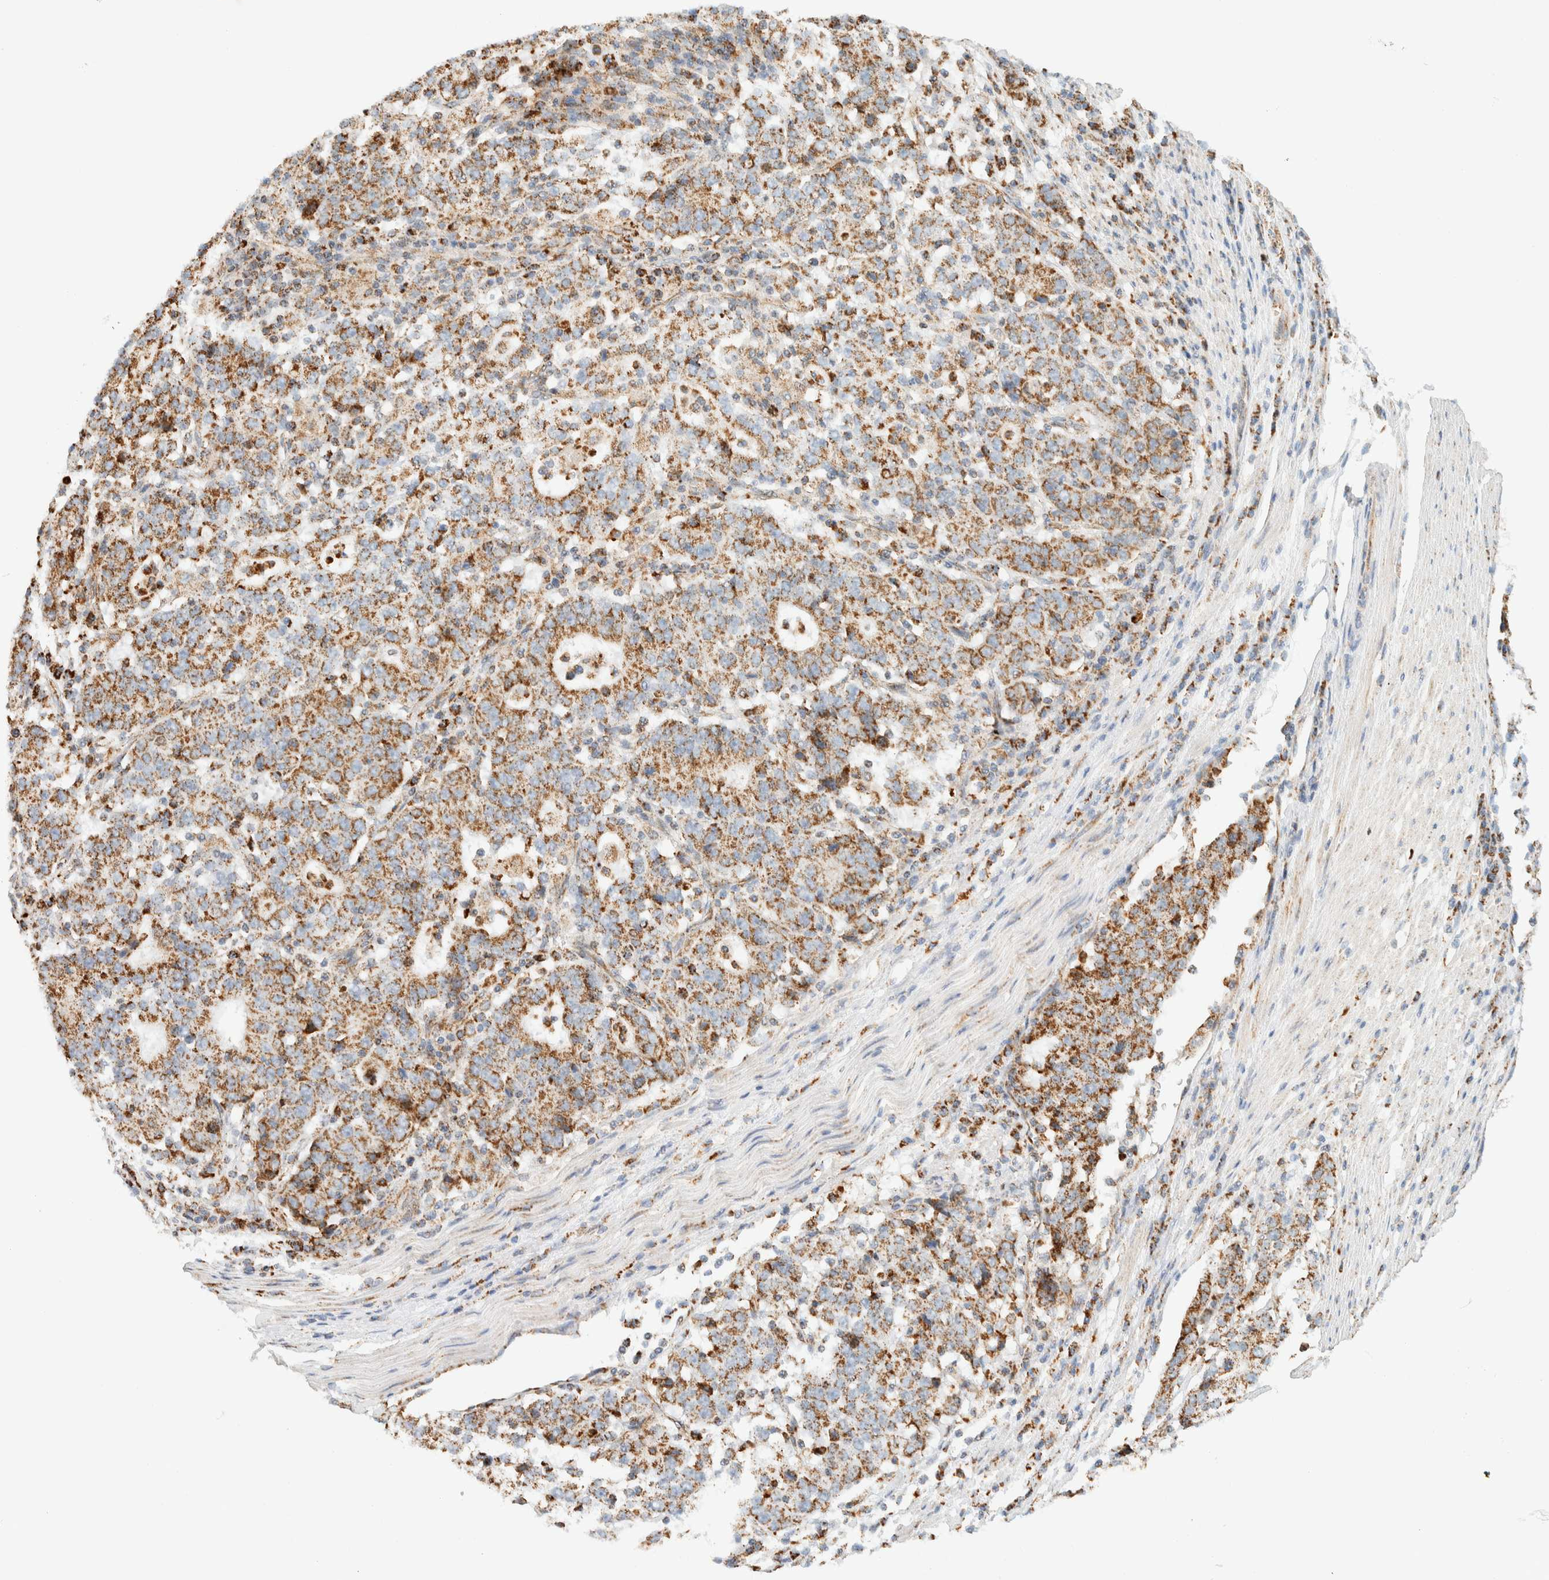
{"staining": {"intensity": "moderate", "quantity": ">75%", "location": "cytoplasmic/membranous"}, "tissue": "stomach cancer", "cell_type": "Tumor cells", "image_type": "cancer", "snomed": [{"axis": "morphology", "description": "Adenocarcinoma, NOS"}, {"axis": "topography", "description": "Stomach"}], "caption": "A high-resolution micrograph shows IHC staining of adenocarcinoma (stomach), which demonstrates moderate cytoplasmic/membranous staining in approximately >75% of tumor cells.", "gene": "KIFAP3", "patient": {"sex": "male", "age": 59}}